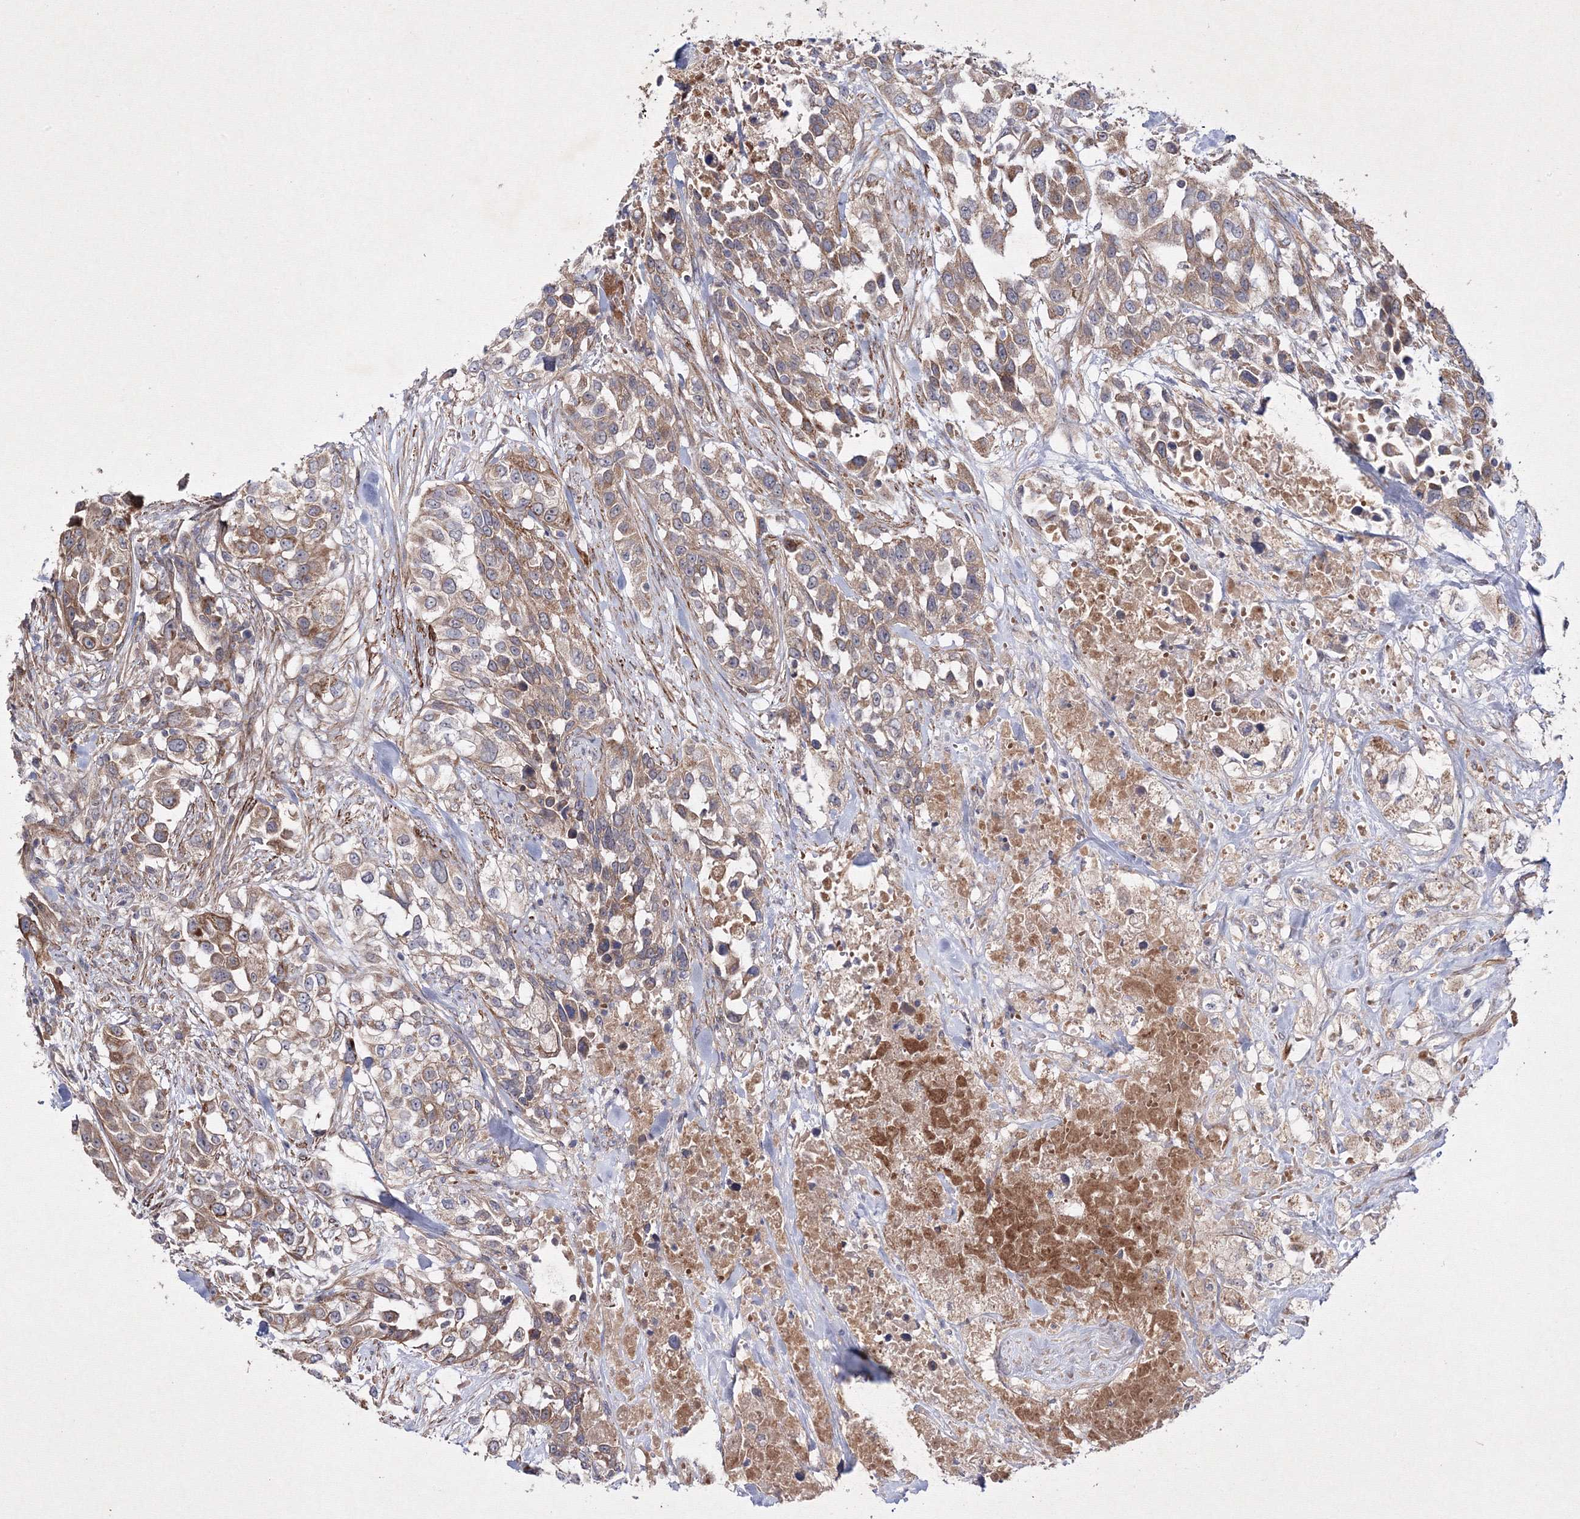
{"staining": {"intensity": "moderate", "quantity": ">75%", "location": "cytoplasmic/membranous"}, "tissue": "urothelial cancer", "cell_type": "Tumor cells", "image_type": "cancer", "snomed": [{"axis": "morphology", "description": "Urothelial carcinoma, High grade"}, {"axis": "topography", "description": "Urinary bladder"}], "caption": "Human high-grade urothelial carcinoma stained with a protein marker demonstrates moderate staining in tumor cells.", "gene": "GFM1", "patient": {"sex": "female", "age": 80}}